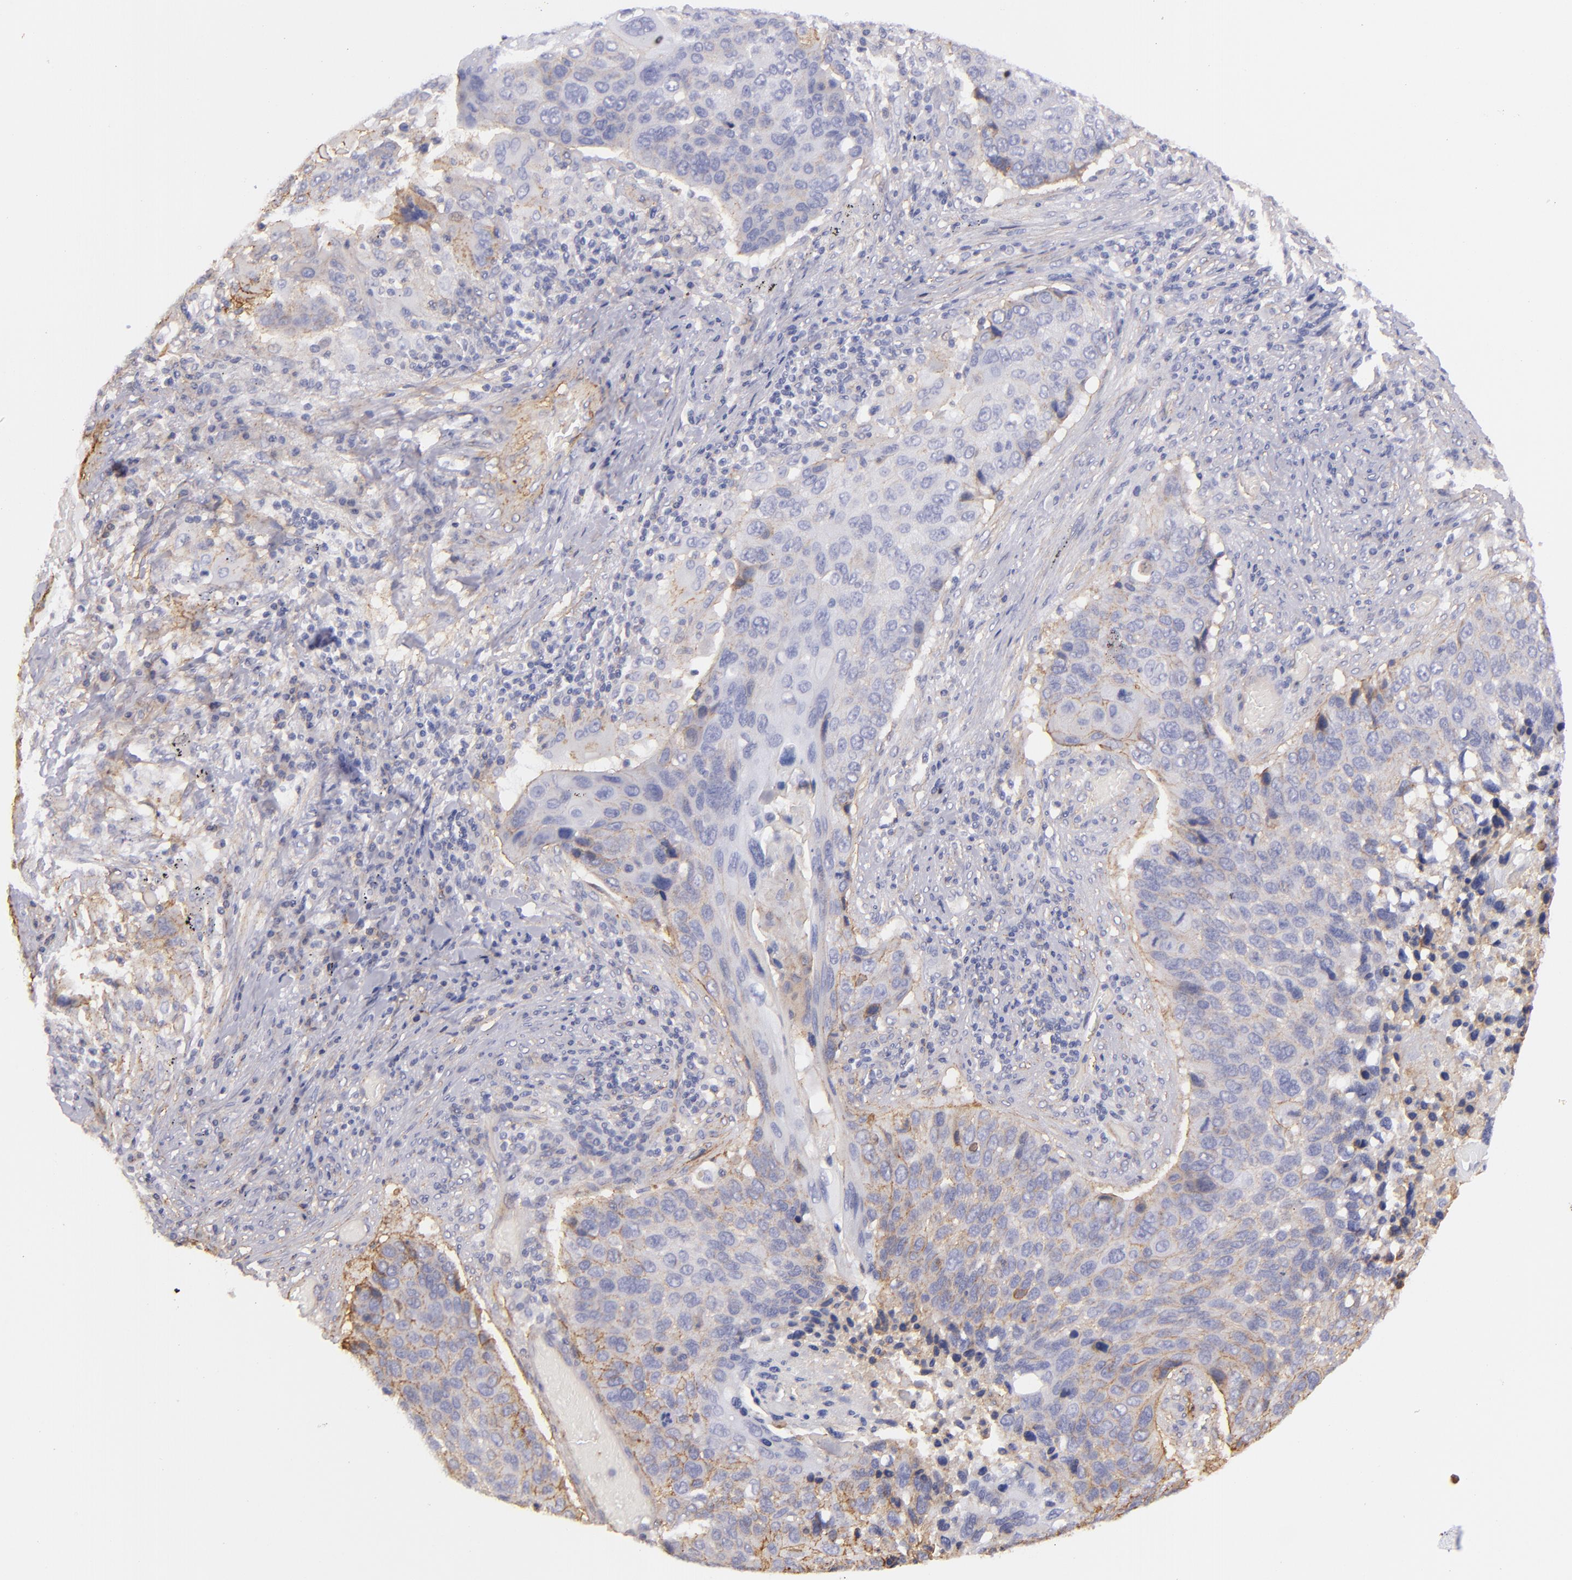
{"staining": {"intensity": "weak", "quantity": "<25%", "location": "cytoplasmic/membranous"}, "tissue": "lung cancer", "cell_type": "Tumor cells", "image_type": "cancer", "snomed": [{"axis": "morphology", "description": "Squamous cell carcinoma, NOS"}, {"axis": "topography", "description": "Lung"}], "caption": "The IHC photomicrograph has no significant expression in tumor cells of squamous cell carcinoma (lung) tissue.", "gene": "CD151", "patient": {"sex": "male", "age": 68}}